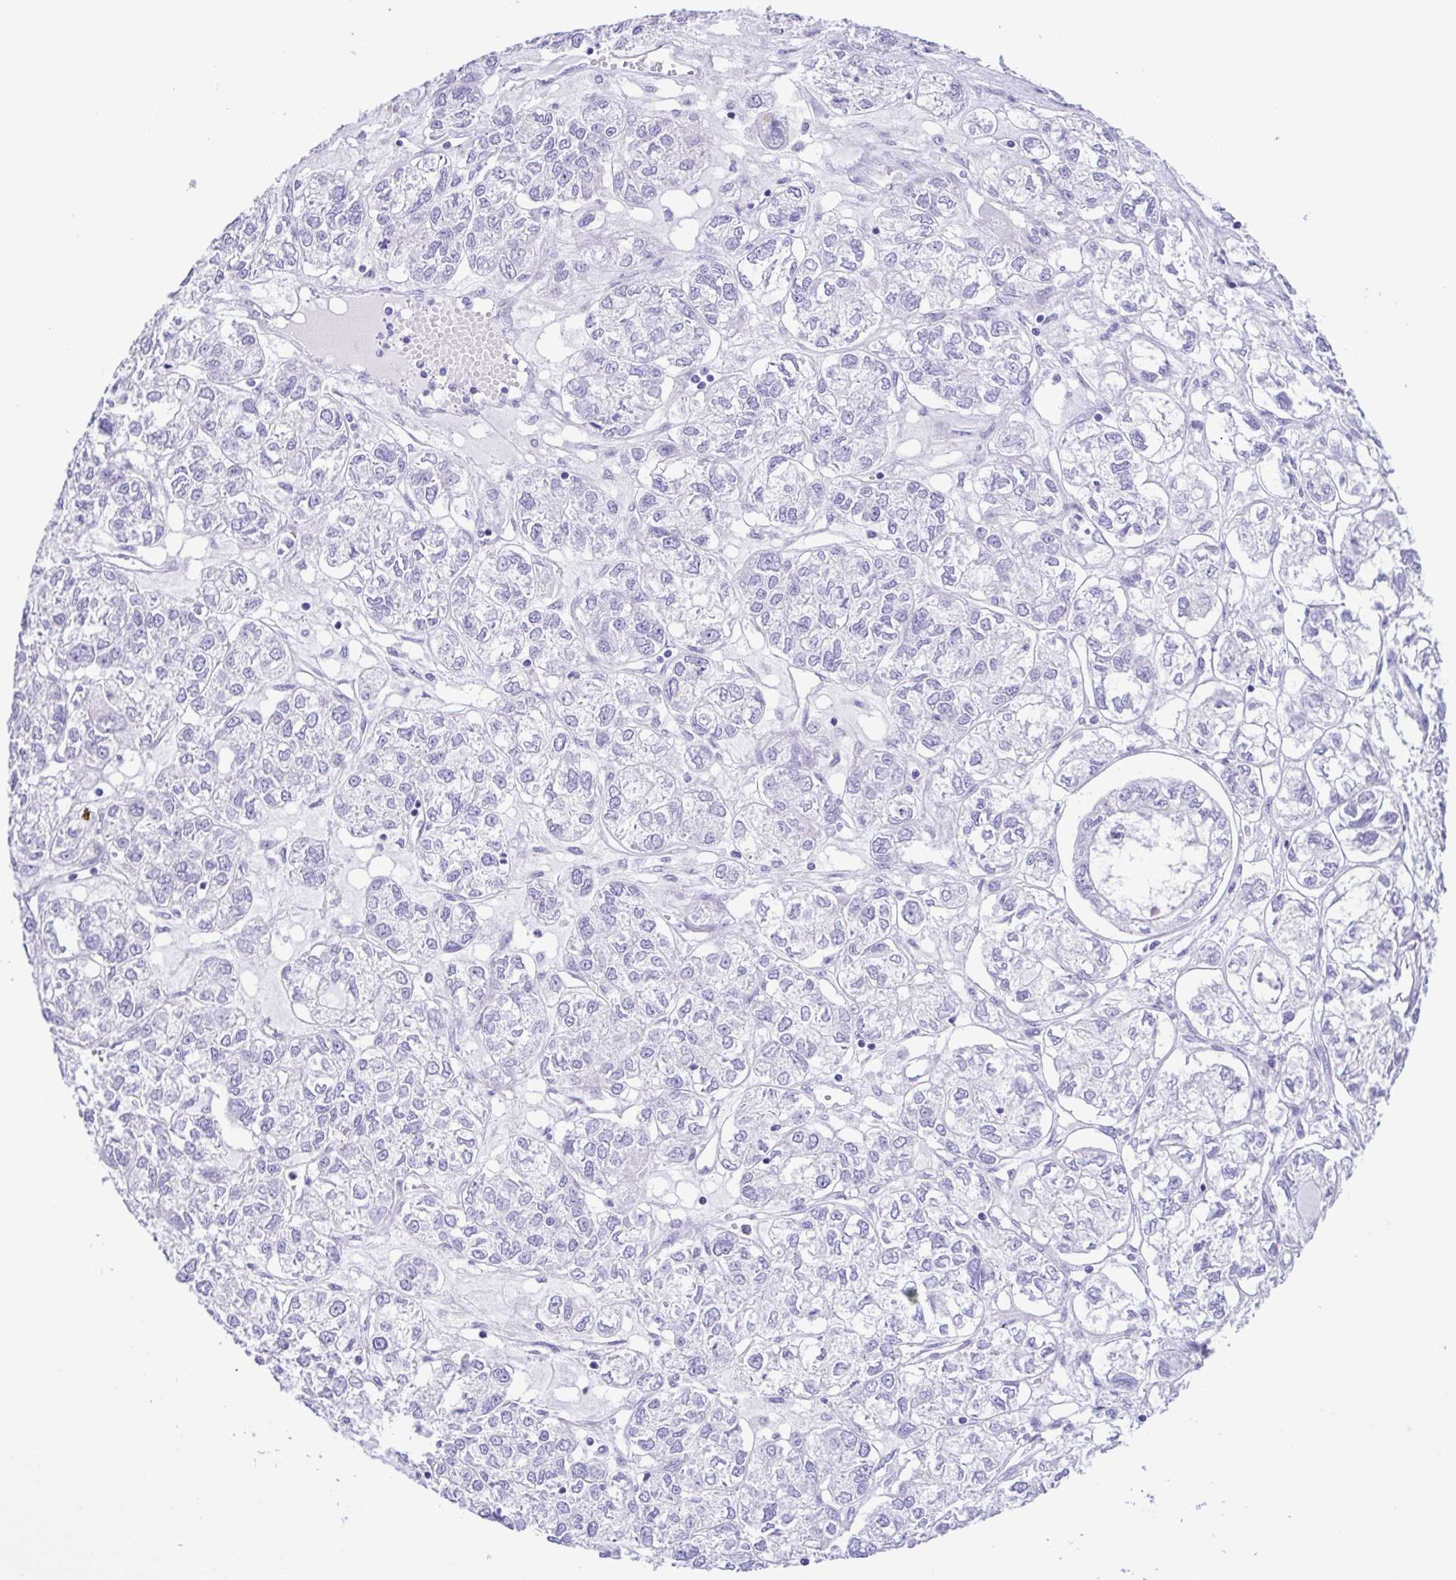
{"staining": {"intensity": "negative", "quantity": "none", "location": "none"}, "tissue": "ovarian cancer", "cell_type": "Tumor cells", "image_type": "cancer", "snomed": [{"axis": "morphology", "description": "Carcinoma, endometroid"}, {"axis": "topography", "description": "Ovary"}], "caption": "High power microscopy photomicrograph of an immunohistochemistry micrograph of ovarian cancer (endometroid carcinoma), revealing no significant staining in tumor cells. (DAB (3,3'-diaminobenzidine) immunohistochemistry (IHC) visualized using brightfield microscopy, high magnification).", "gene": "OVGP1", "patient": {"sex": "female", "age": 64}}